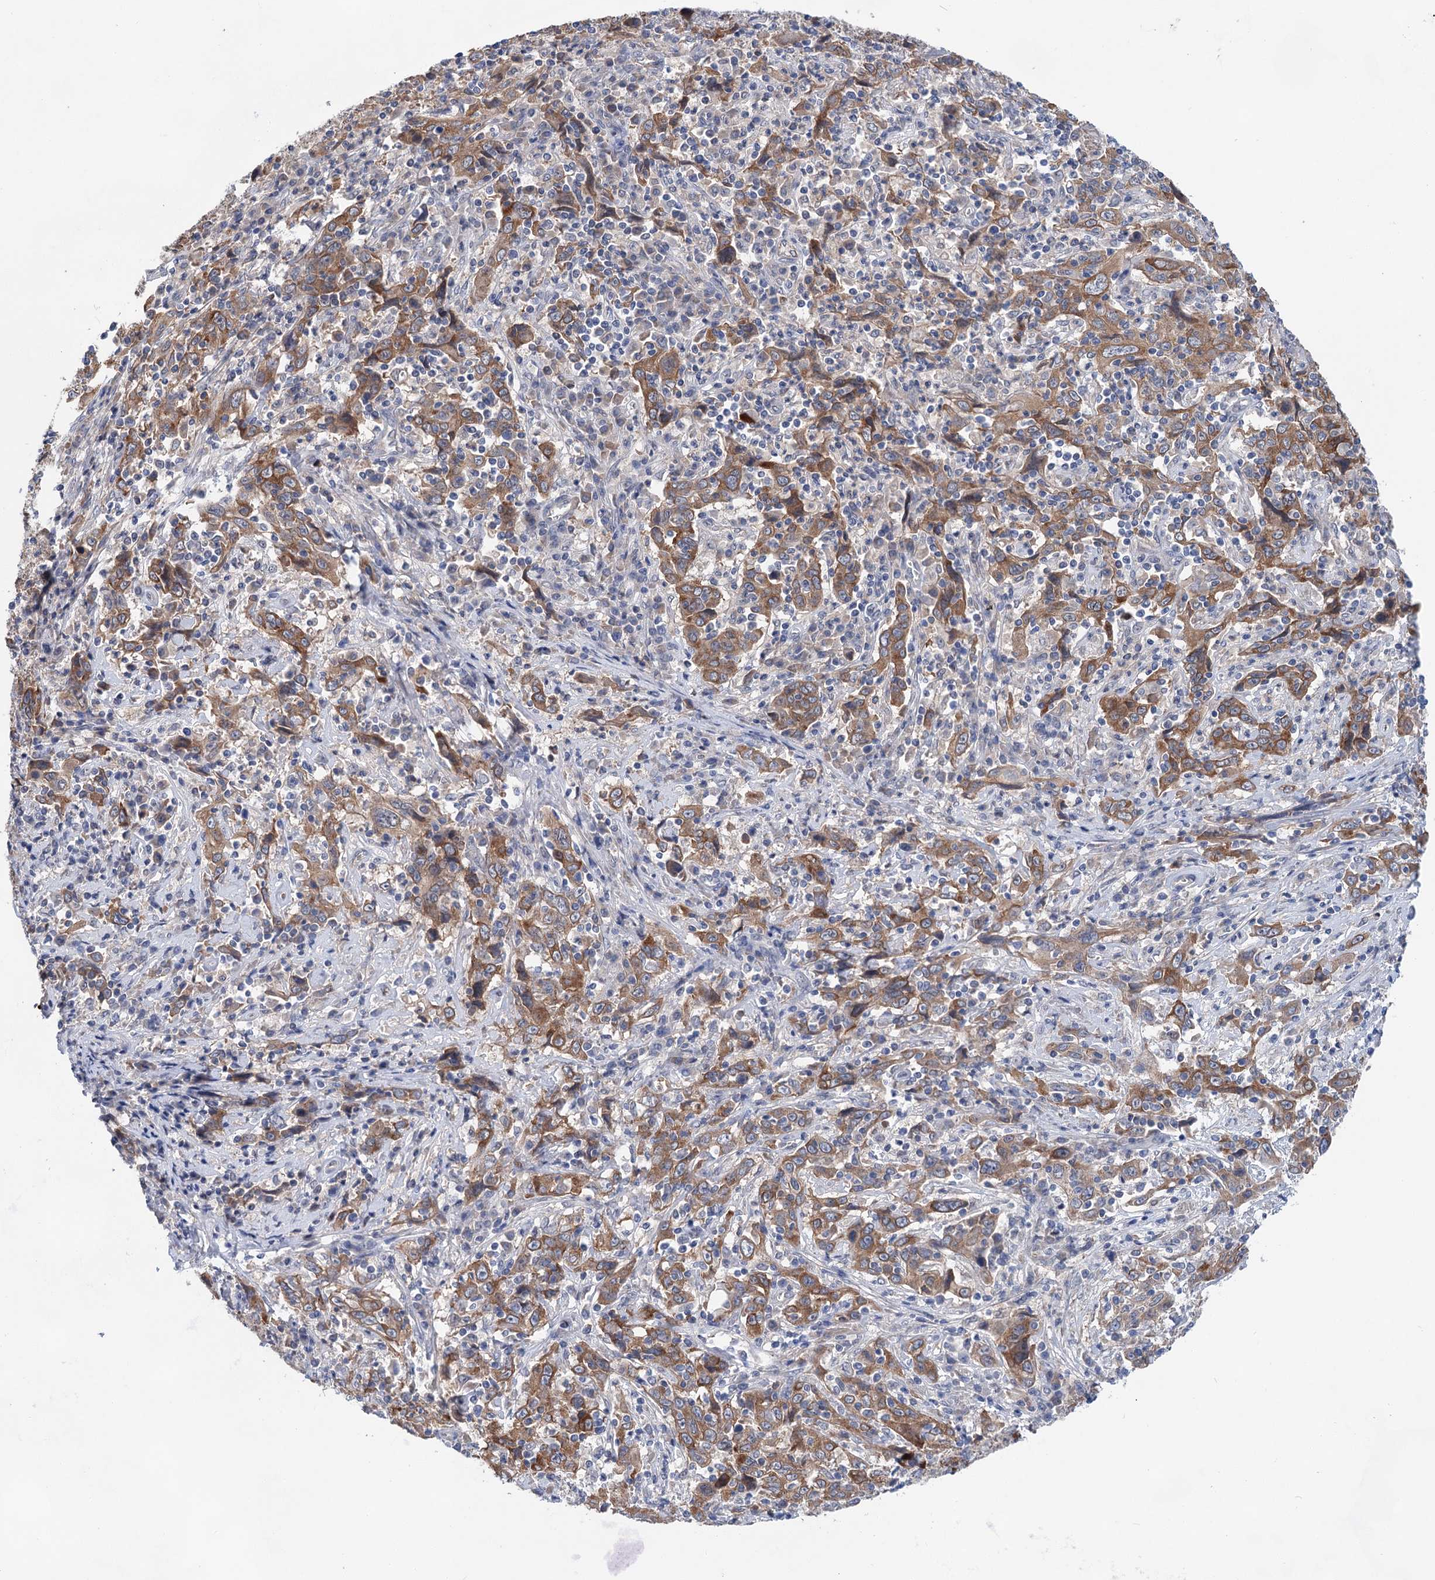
{"staining": {"intensity": "moderate", "quantity": ">75%", "location": "cytoplasmic/membranous"}, "tissue": "cervical cancer", "cell_type": "Tumor cells", "image_type": "cancer", "snomed": [{"axis": "morphology", "description": "Squamous cell carcinoma, NOS"}, {"axis": "topography", "description": "Cervix"}], "caption": "Protein staining of squamous cell carcinoma (cervical) tissue demonstrates moderate cytoplasmic/membranous staining in about >75% of tumor cells. Nuclei are stained in blue.", "gene": "MORN3", "patient": {"sex": "female", "age": 46}}